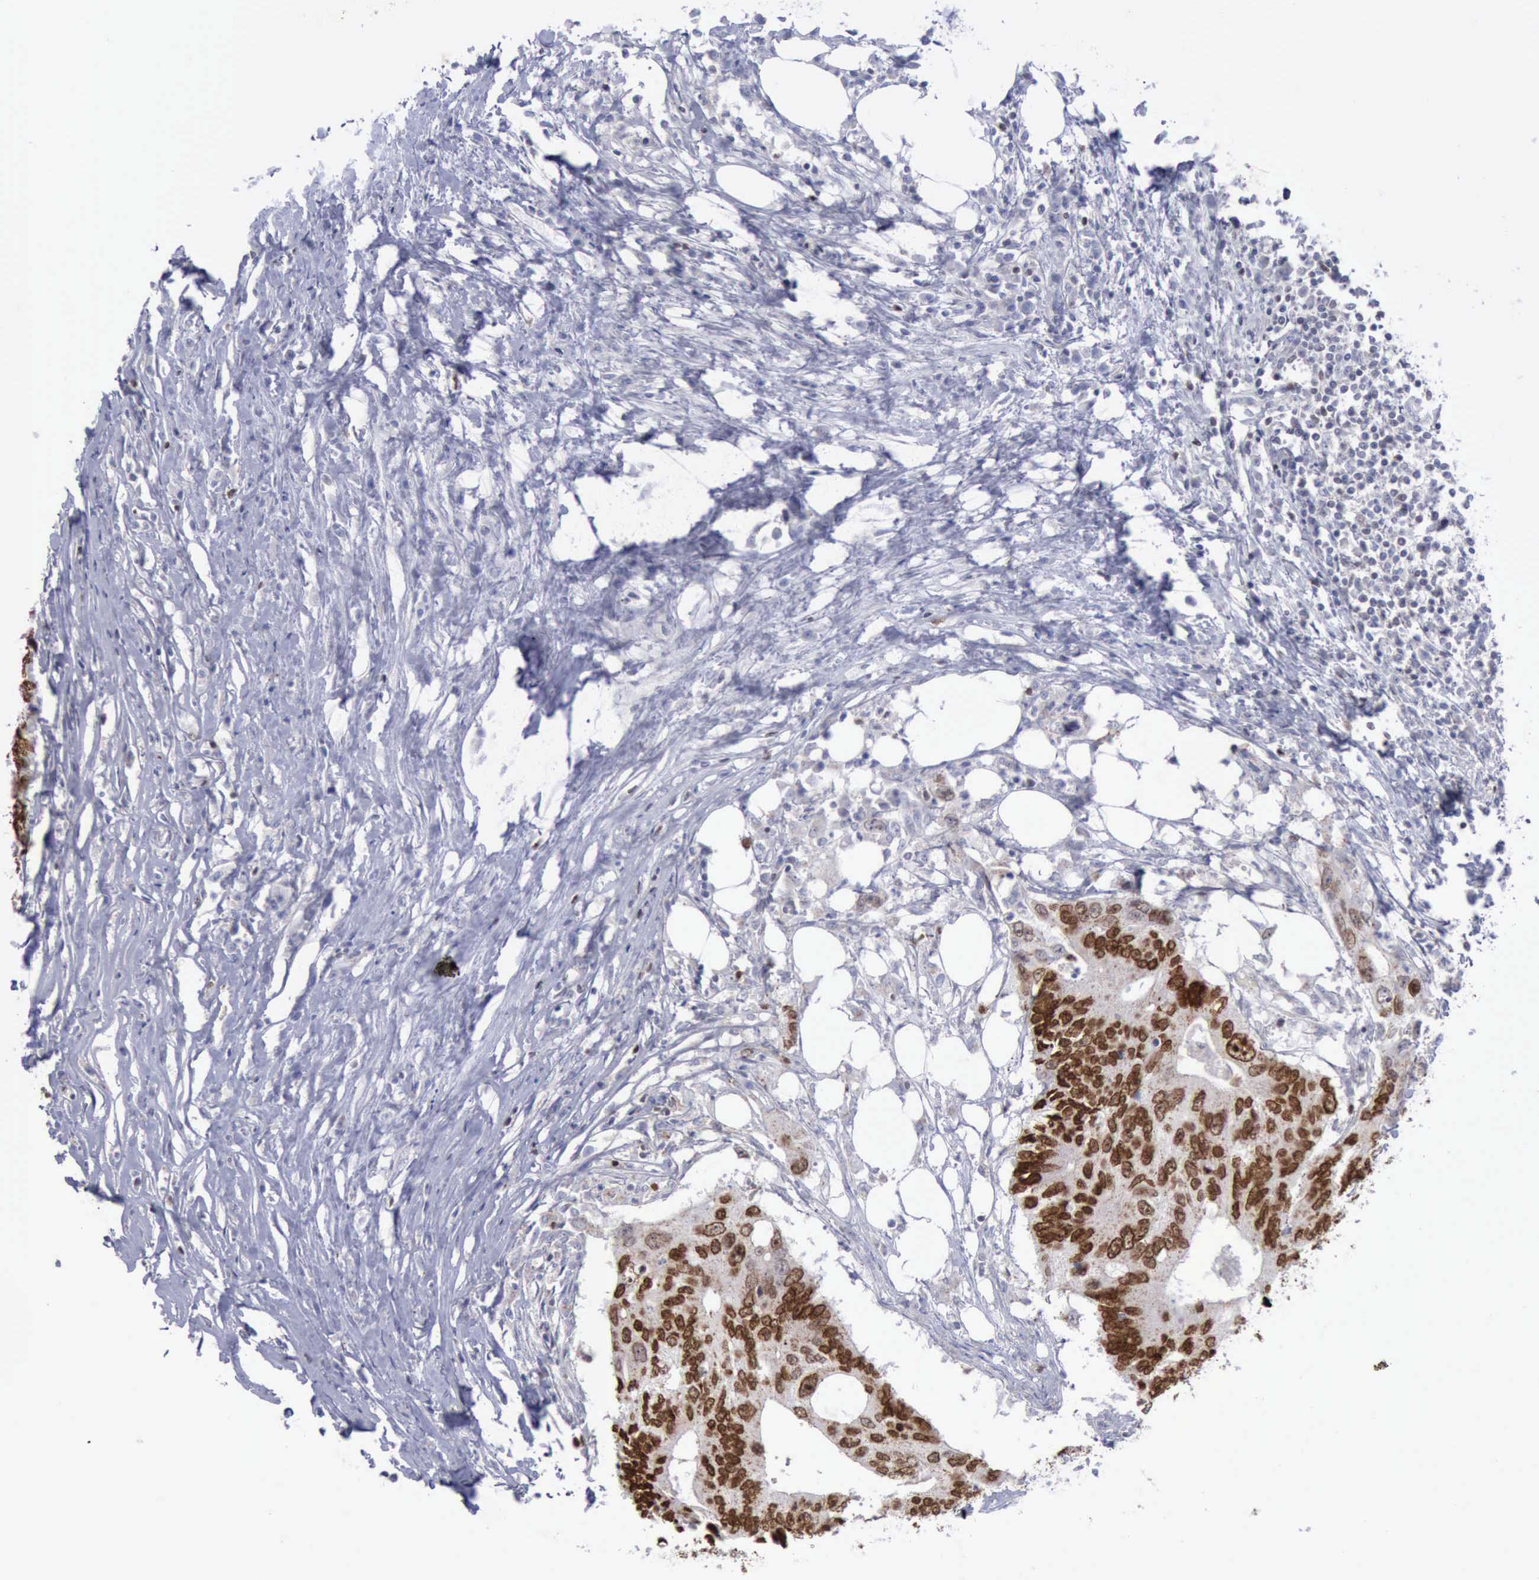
{"staining": {"intensity": "strong", "quantity": ">75%", "location": "nuclear"}, "tissue": "colorectal cancer", "cell_type": "Tumor cells", "image_type": "cancer", "snomed": [{"axis": "morphology", "description": "Adenocarcinoma, NOS"}, {"axis": "topography", "description": "Colon"}], "caption": "Immunohistochemical staining of colorectal adenocarcinoma displays strong nuclear protein expression in about >75% of tumor cells.", "gene": "SATB2", "patient": {"sex": "male", "age": 71}}